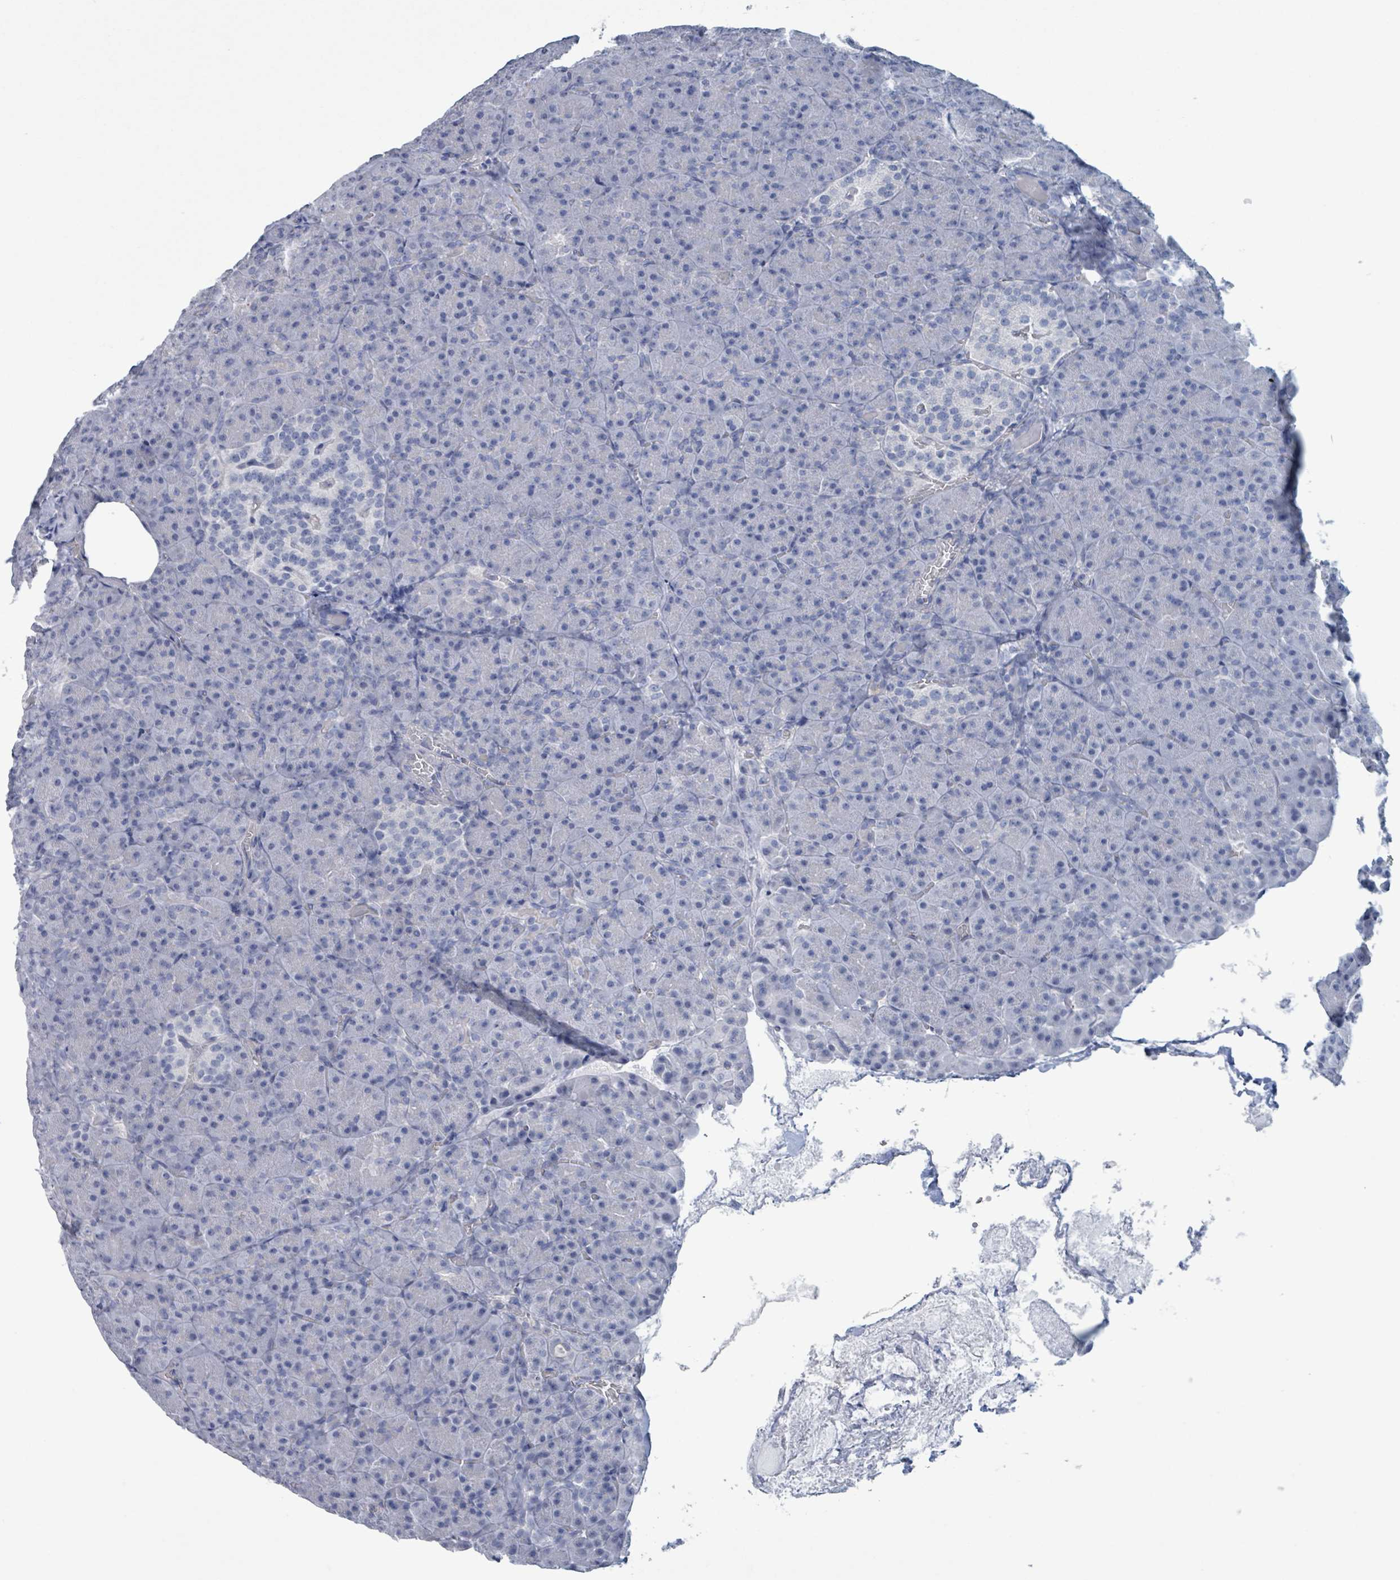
{"staining": {"intensity": "negative", "quantity": "none", "location": "none"}, "tissue": "pancreas", "cell_type": "Exocrine glandular cells", "image_type": "normal", "snomed": [{"axis": "morphology", "description": "Normal tissue, NOS"}, {"axis": "topography", "description": "Pancreas"}], "caption": "Immunohistochemistry image of benign pancreas stained for a protein (brown), which shows no staining in exocrine glandular cells.", "gene": "CT45A10", "patient": {"sex": "male", "age": 63}}